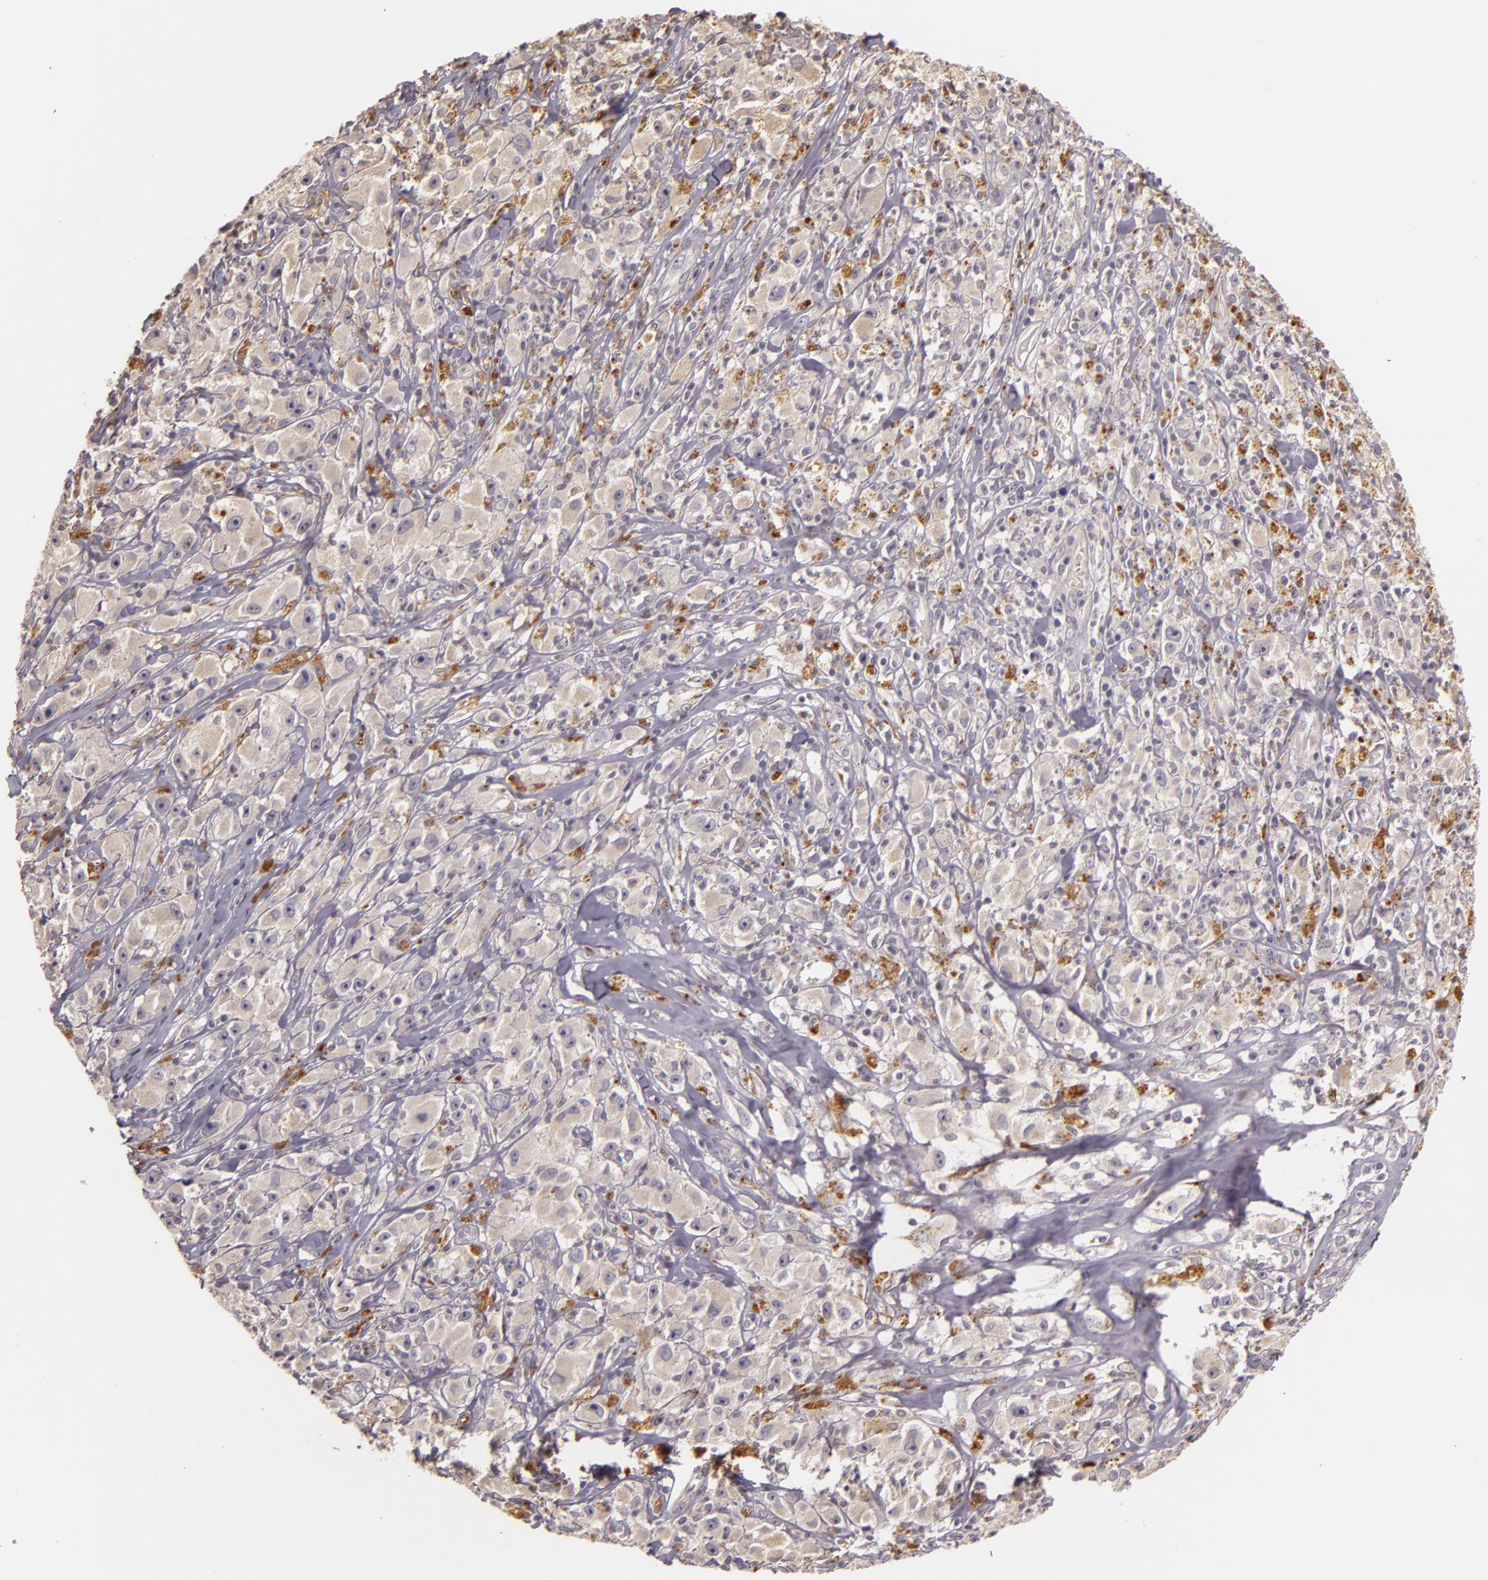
{"staining": {"intensity": "moderate", "quantity": "<25%", "location": "cytoplasmic/membranous"}, "tissue": "melanoma", "cell_type": "Tumor cells", "image_type": "cancer", "snomed": [{"axis": "morphology", "description": "Malignant melanoma, NOS"}, {"axis": "topography", "description": "Skin"}], "caption": "Immunohistochemical staining of malignant melanoma exhibits moderate cytoplasmic/membranous protein expression in about <25% of tumor cells. (IHC, brightfield microscopy, high magnification).", "gene": "TFF1", "patient": {"sex": "male", "age": 56}}